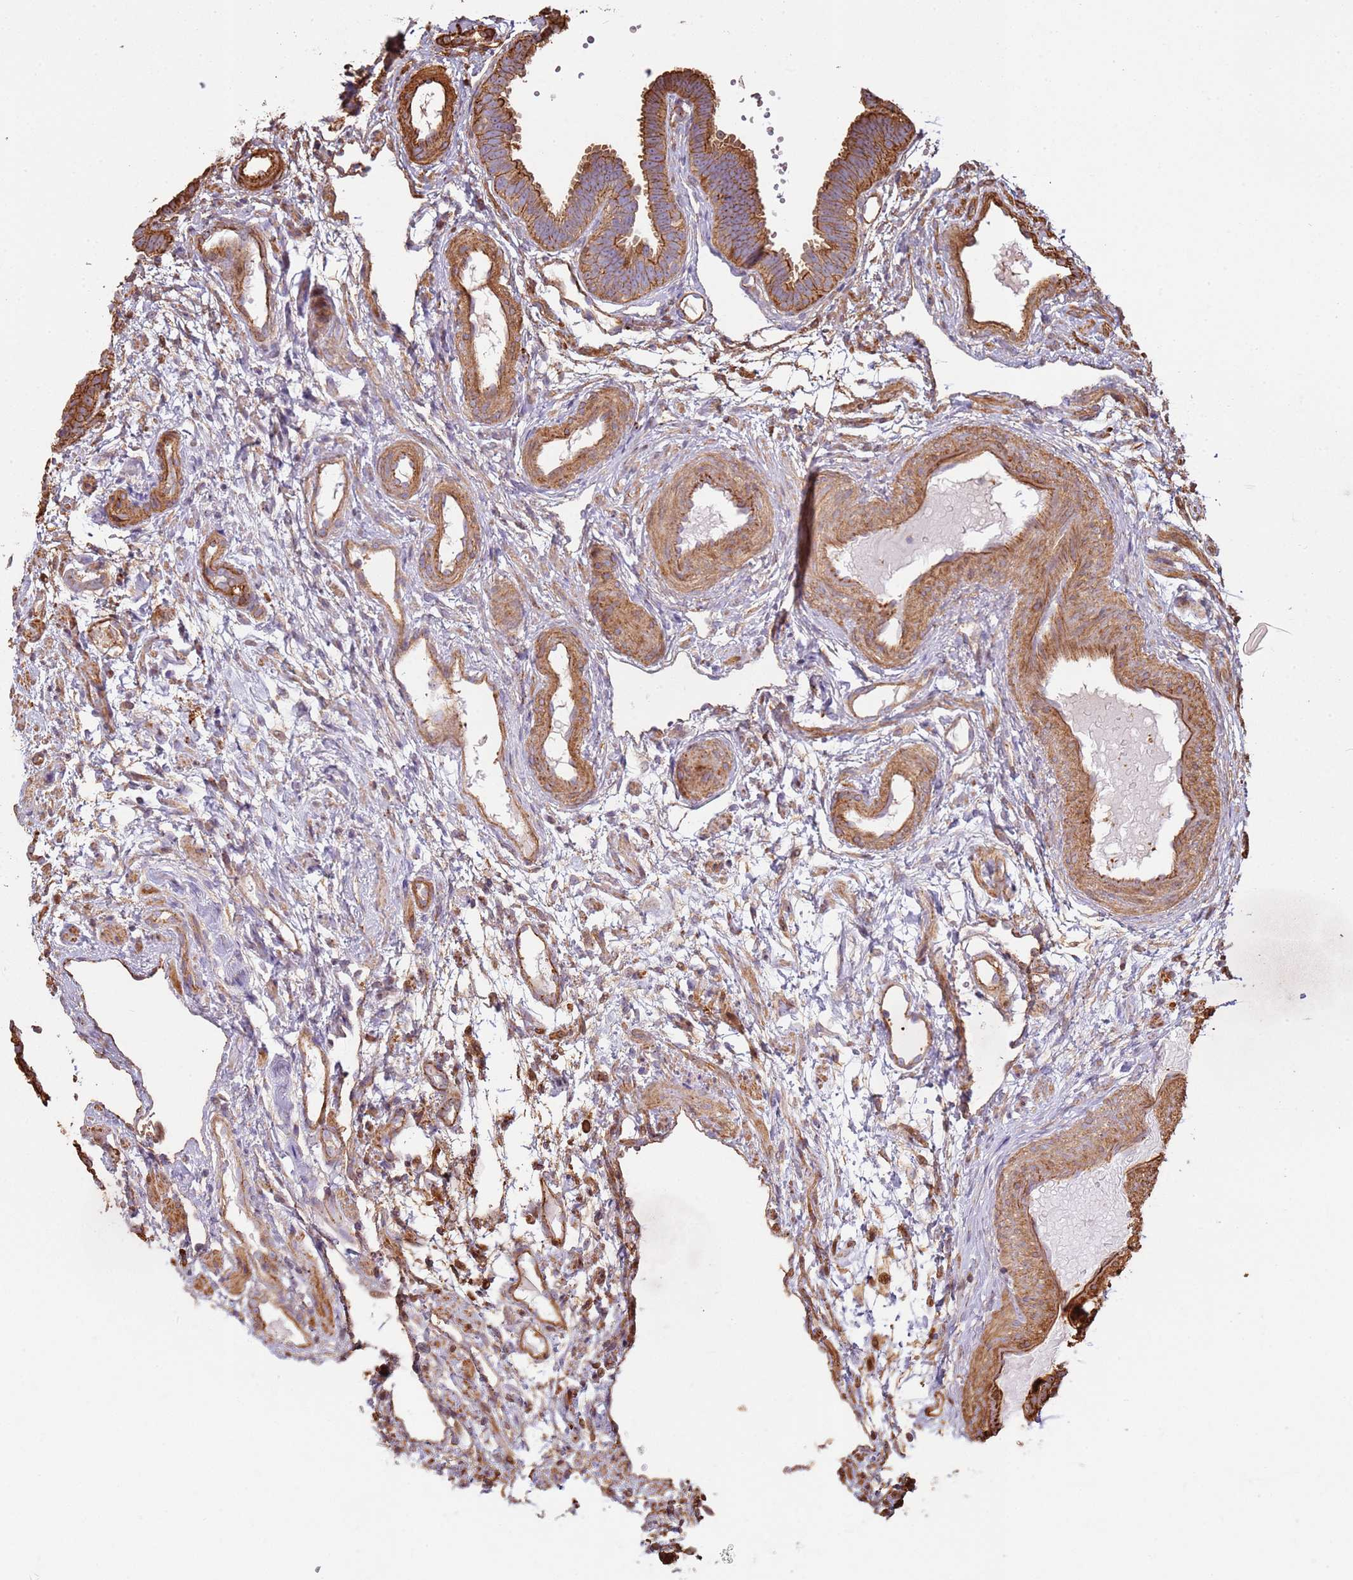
{"staining": {"intensity": "strong", "quantity": ">75%", "location": "cytoplasmic/membranous"}, "tissue": "fallopian tube", "cell_type": "Glandular cells", "image_type": "normal", "snomed": [{"axis": "morphology", "description": "Normal tissue, NOS"}, {"axis": "topography", "description": "Fallopian tube"}], "caption": "A micrograph of fallopian tube stained for a protein exhibits strong cytoplasmic/membranous brown staining in glandular cells.", "gene": "NDUFAF4", "patient": {"sex": "female", "age": 37}}